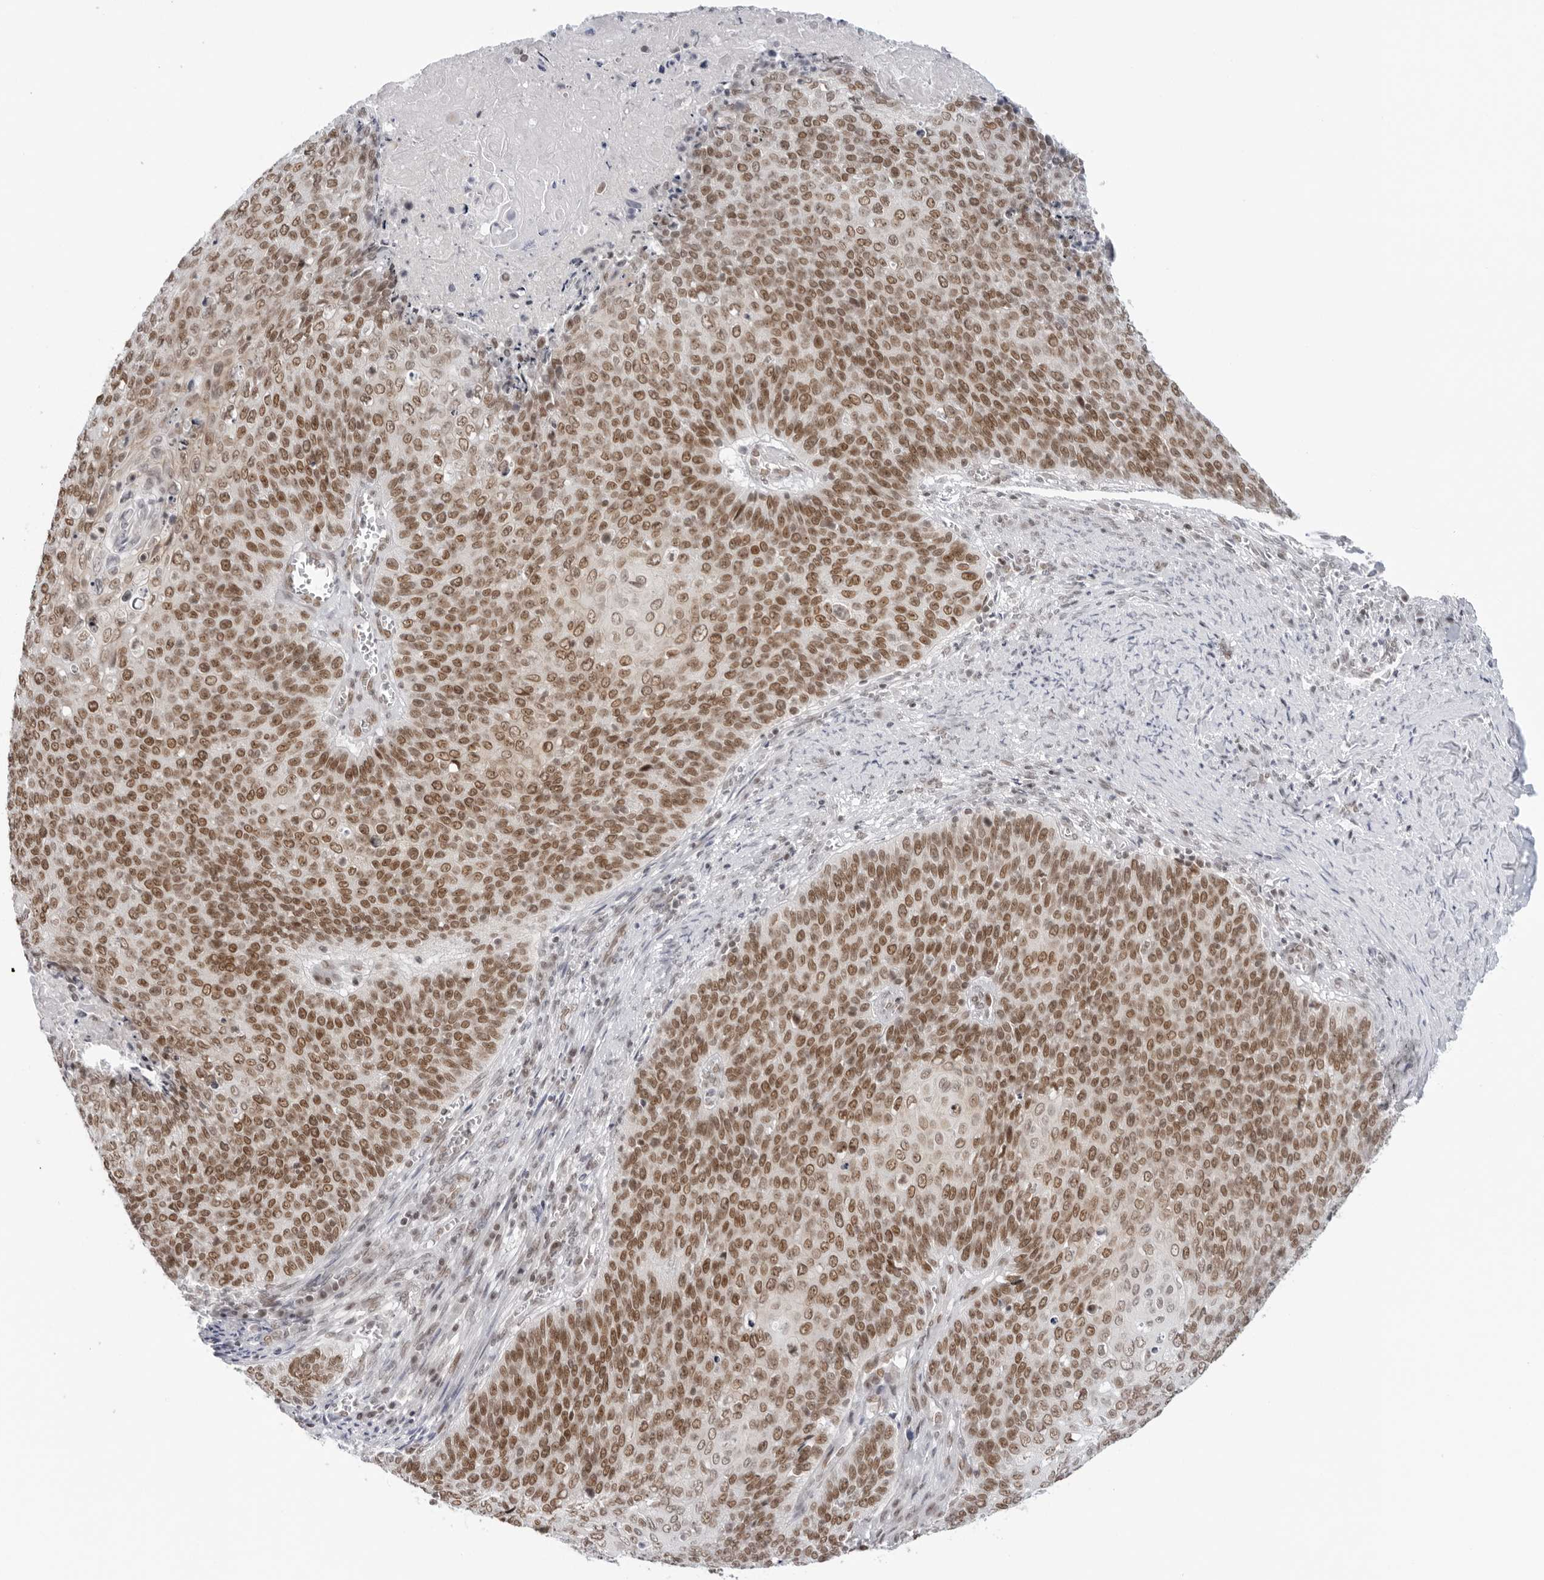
{"staining": {"intensity": "moderate", "quantity": ">75%", "location": "nuclear"}, "tissue": "cervical cancer", "cell_type": "Tumor cells", "image_type": "cancer", "snomed": [{"axis": "morphology", "description": "Squamous cell carcinoma, NOS"}, {"axis": "topography", "description": "Cervix"}], "caption": "Cervical cancer was stained to show a protein in brown. There is medium levels of moderate nuclear positivity in approximately >75% of tumor cells.", "gene": "FOXK2", "patient": {"sex": "female", "age": 39}}